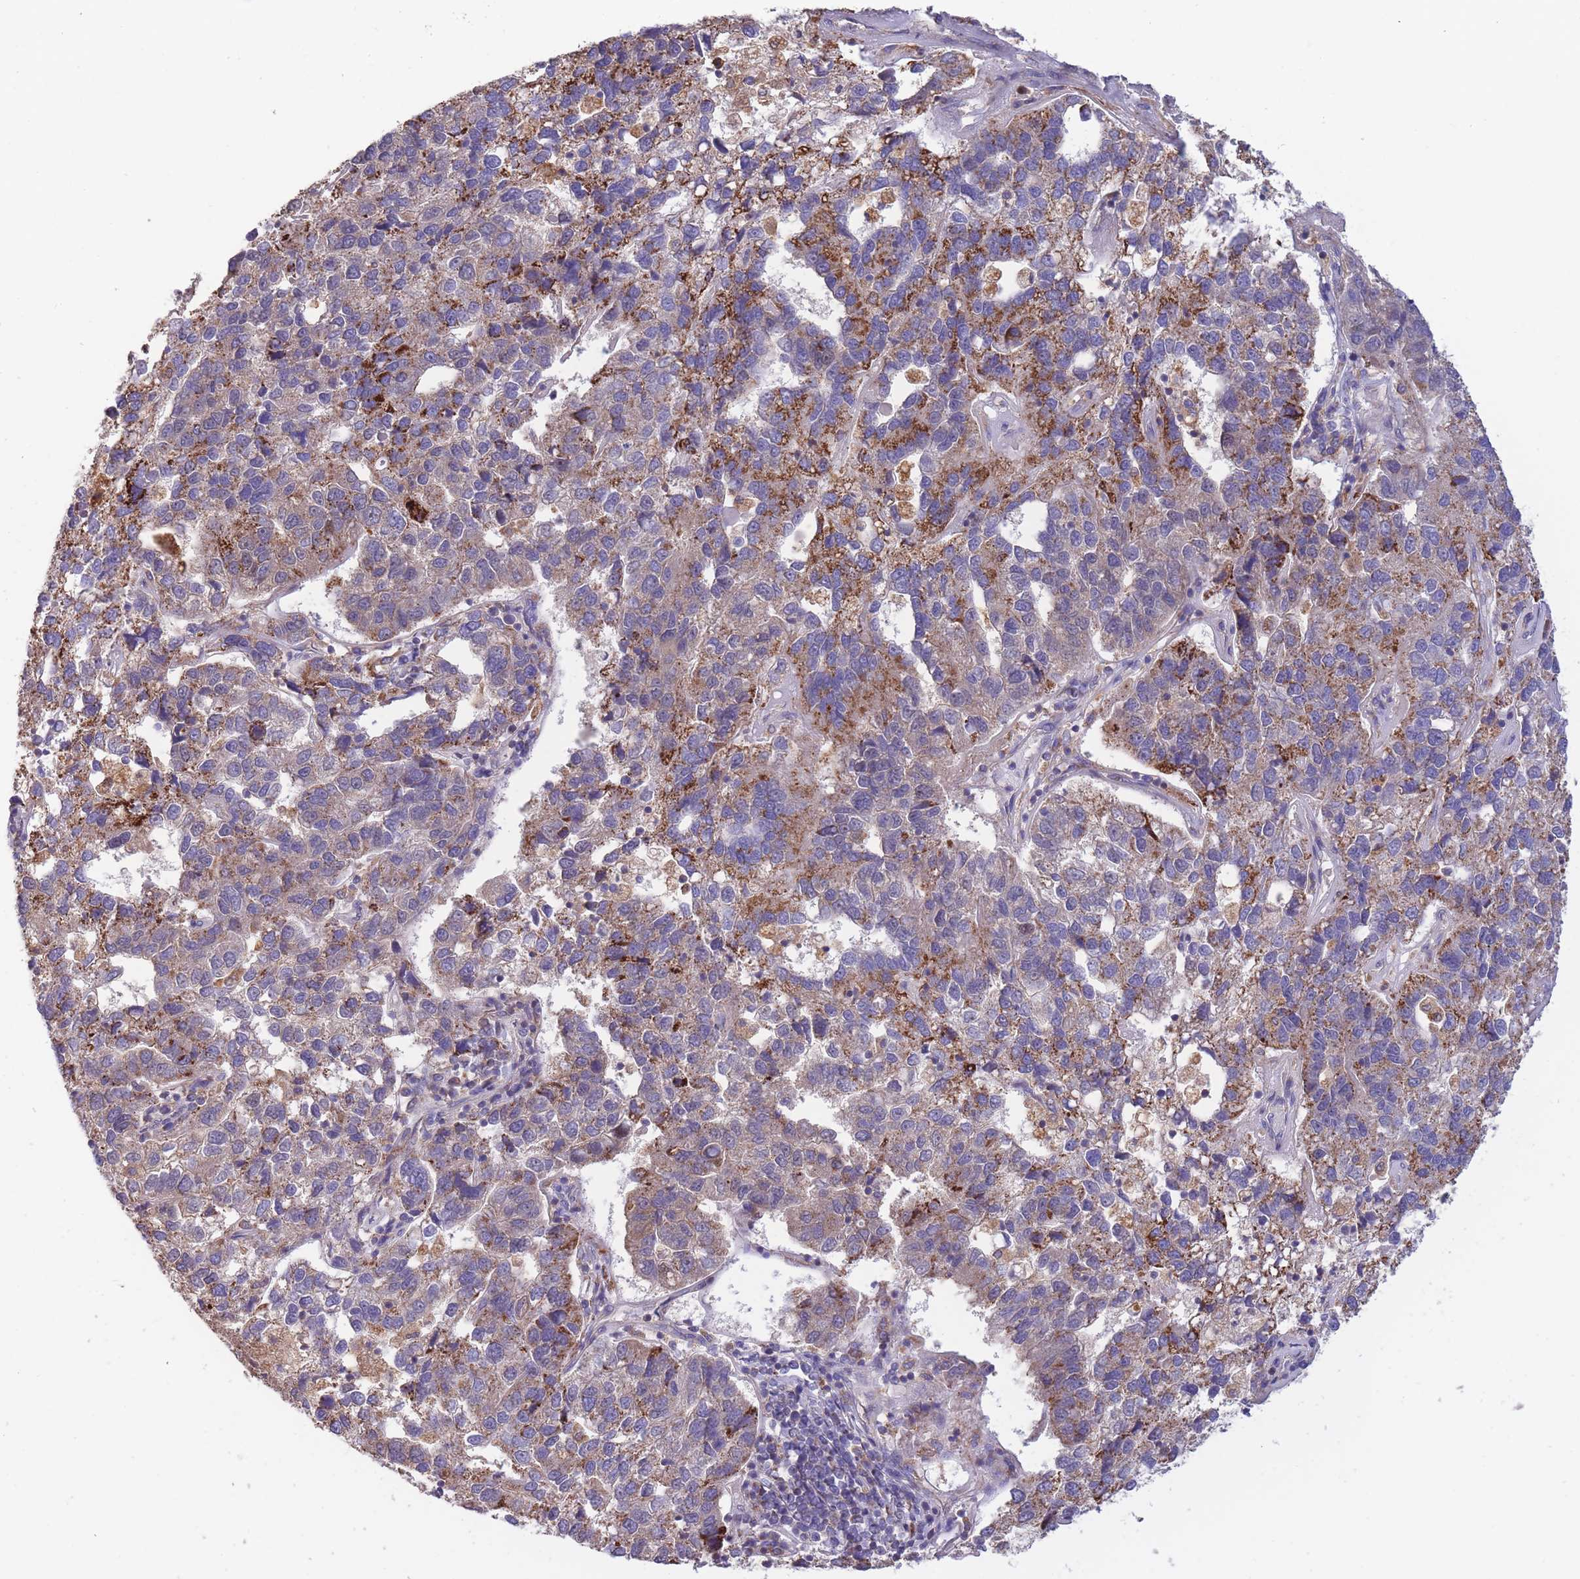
{"staining": {"intensity": "moderate", "quantity": "25%-75%", "location": "cytoplasmic/membranous"}, "tissue": "pancreatic cancer", "cell_type": "Tumor cells", "image_type": "cancer", "snomed": [{"axis": "morphology", "description": "Adenocarcinoma, NOS"}, {"axis": "topography", "description": "Pancreas"}], "caption": "Tumor cells demonstrate medium levels of moderate cytoplasmic/membranous expression in about 25%-75% of cells in human pancreatic cancer.", "gene": "SLC25A42", "patient": {"sex": "female", "age": 61}}